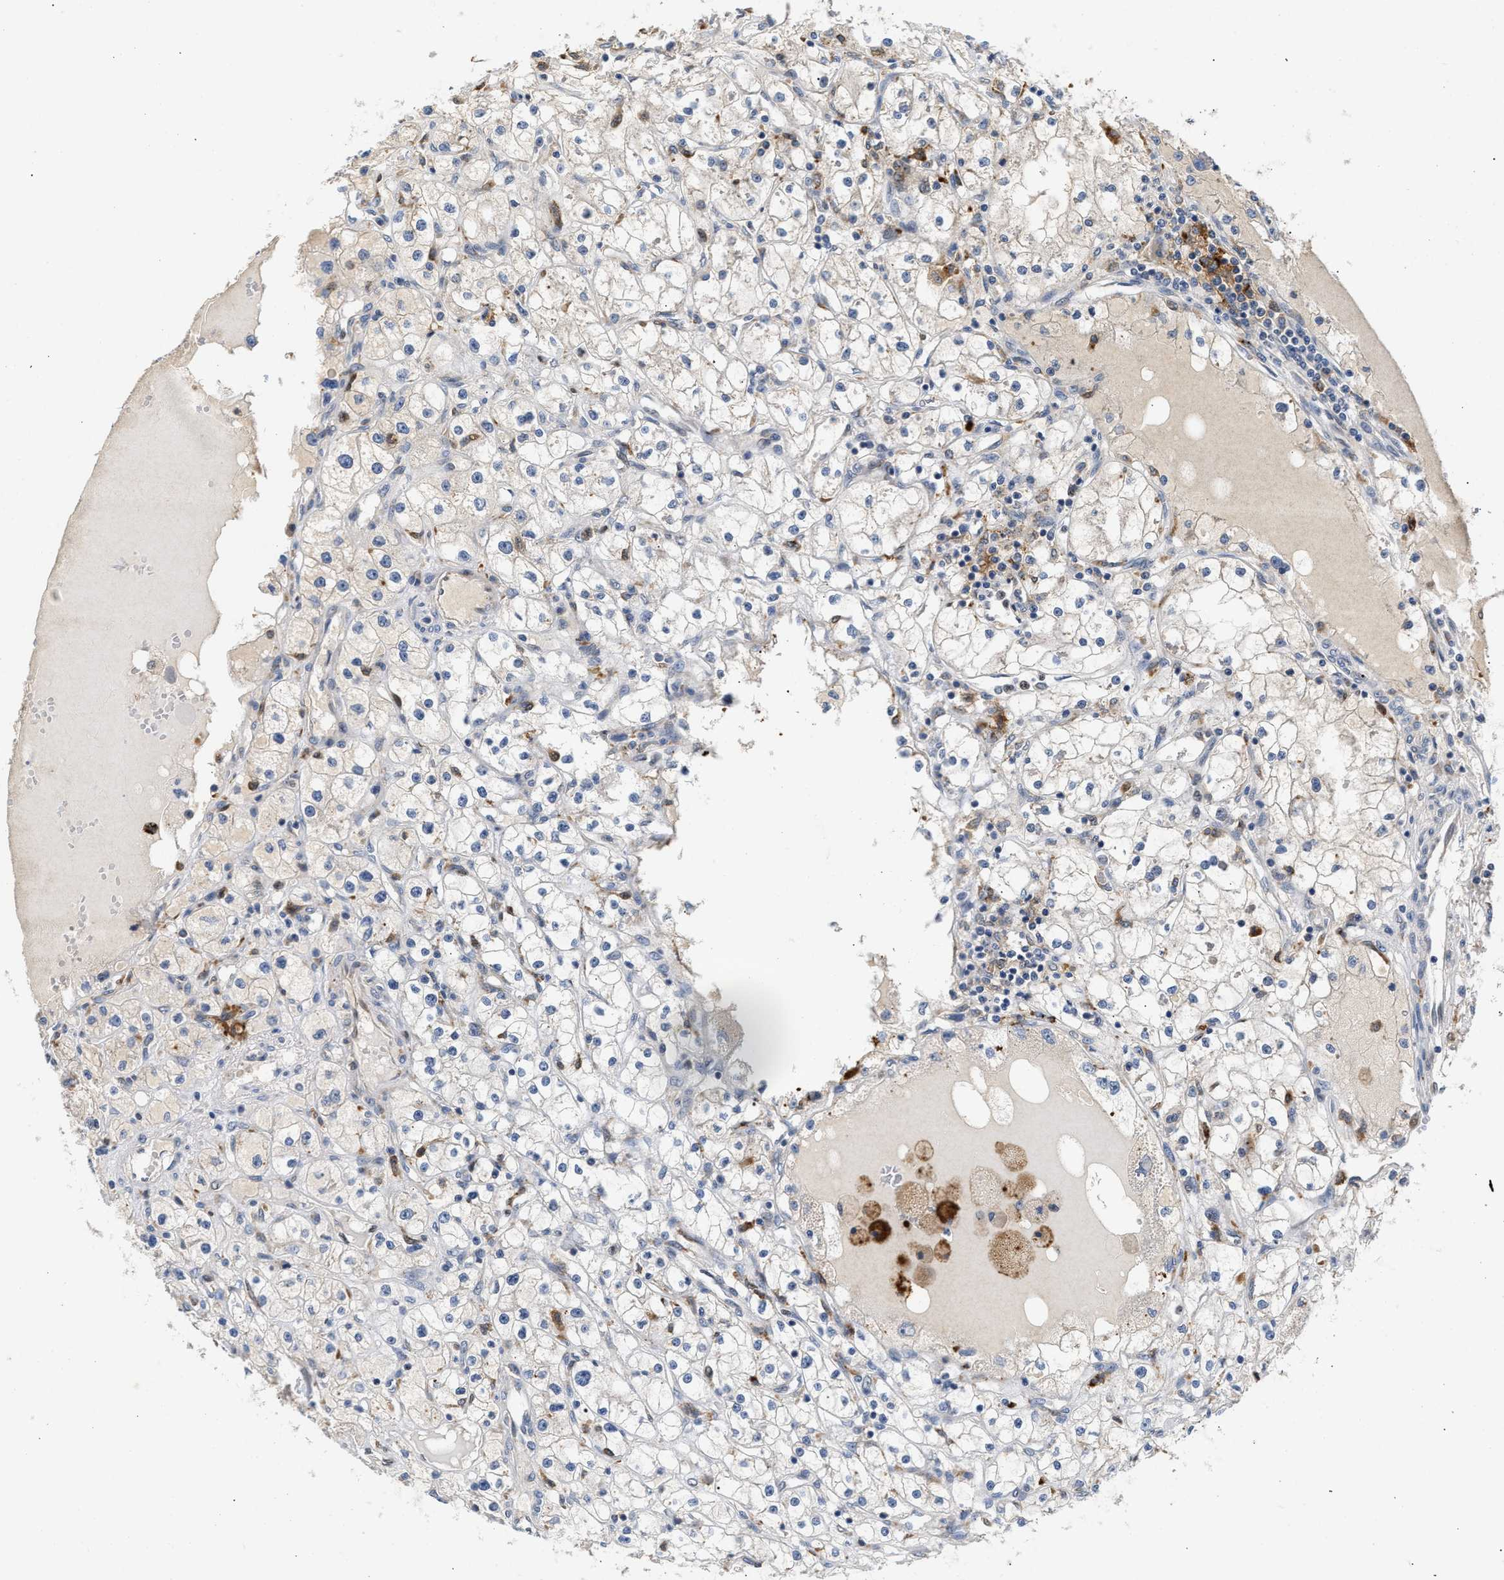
{"staining": {"intensity": "negative", "quantity": "none", "location": "none"}, "tissue": "renal cancer", "cell_type": "Tumor cells", "image_type": "cancer", "snomed": [{"axis": "morphology", "description": "Adenocarcinoma, NOS"}, {"axis": "topography", "description": "Kidney"}], "caption": "The immunohistochemistry (IHC) histopathology image has no significant staining in tumor cells of renal cancer (adenocarcinoma) tissue.", "gene": "PPM1L", "patient": {"sex": "male", "age": 56}}